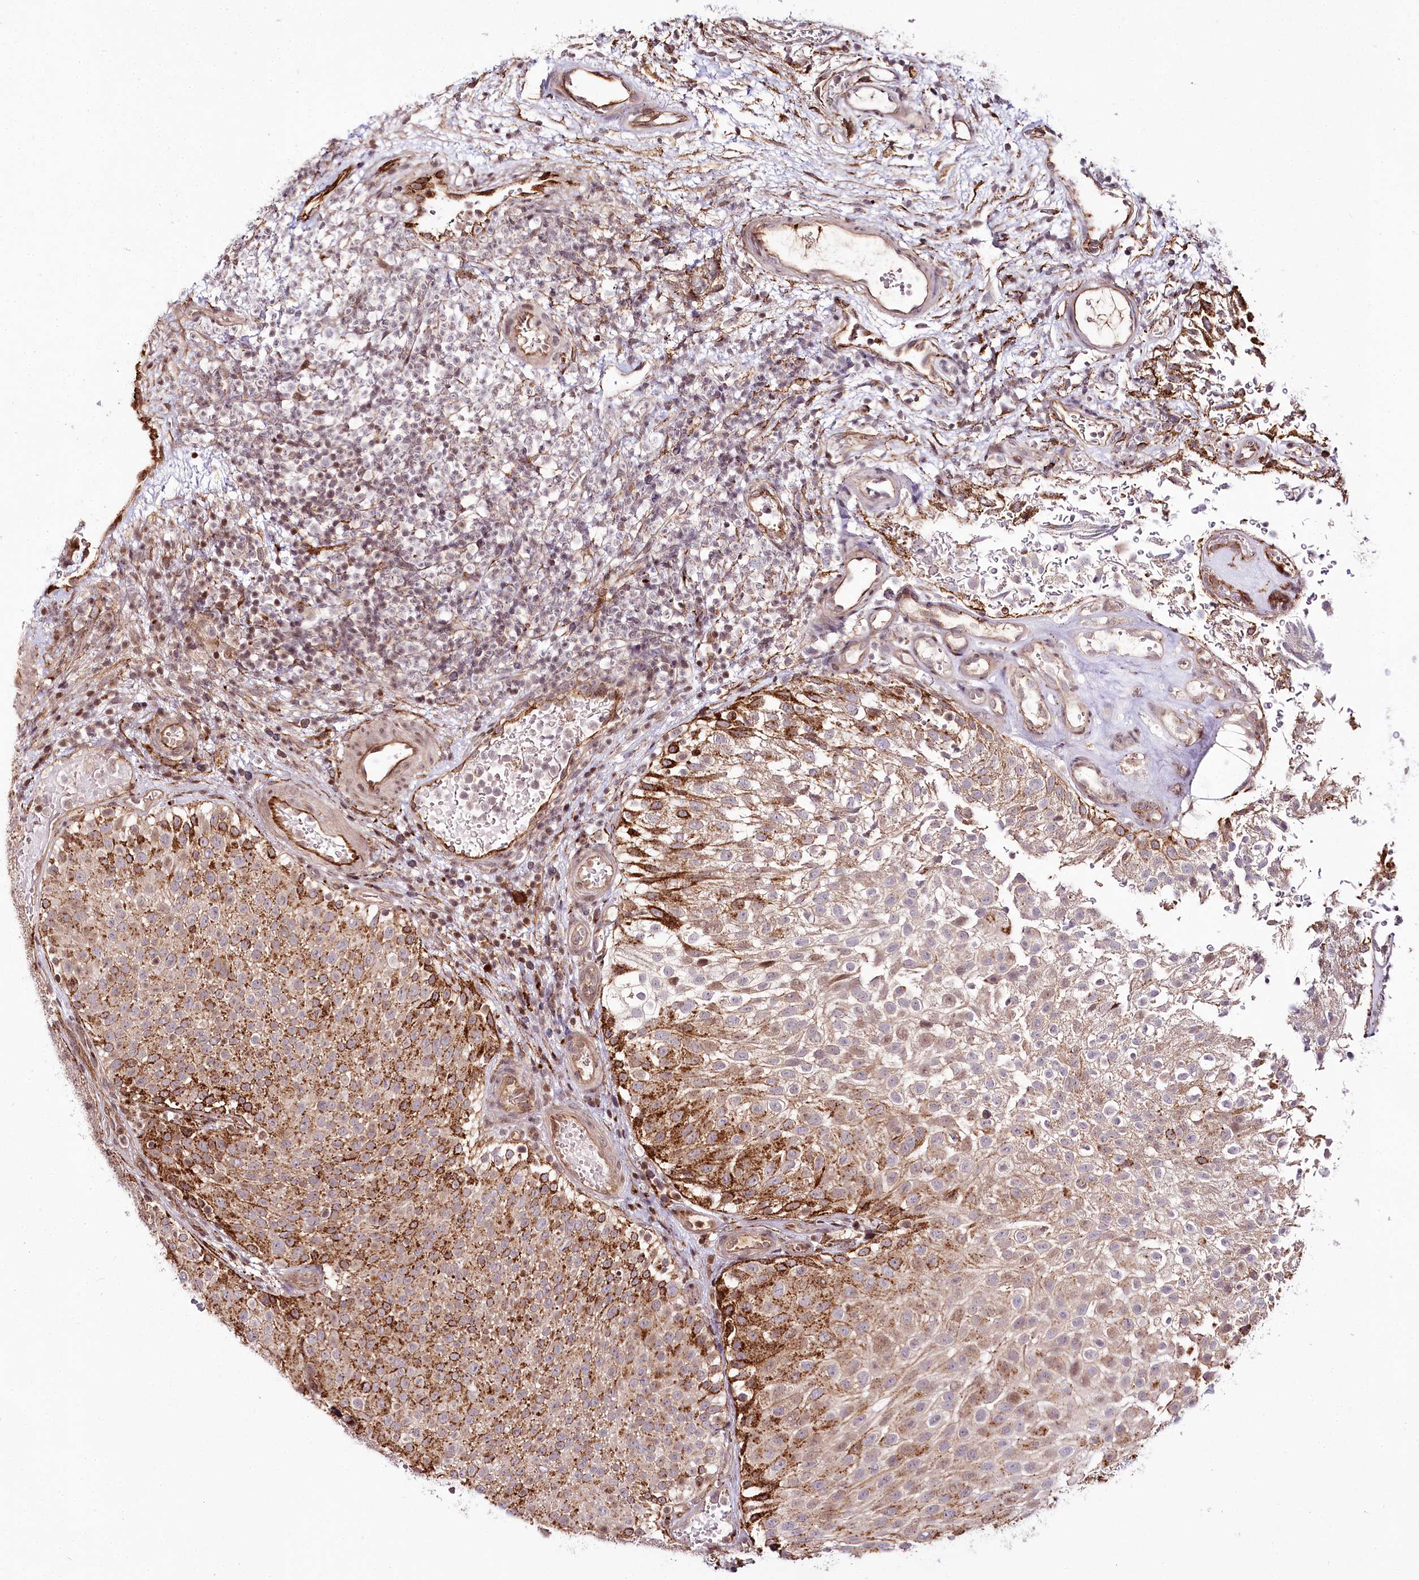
{"staining": {"intensity": "strong", "quantity": "<25%", "location": "cytoplasmic/membranous"}, "tissue": "urothelial cancer", "cell_type": "Tumor cells", "image_type": "cancer", "snomed": [{"axis": "morphology", "description": "Urothelial carcinoma, Low grade"}, {"axis": "topography", "description": "Urinary bladder"}], "caption": "IHC histopathology image of human urothelial cancer stained for a protein (brown), which displays medium levels of strong cytoplasmic/membranous positivity in approximately <25% of tumor cells.", "gene": "HOXC8", "patient": {"sex": "male", "age": 78}}